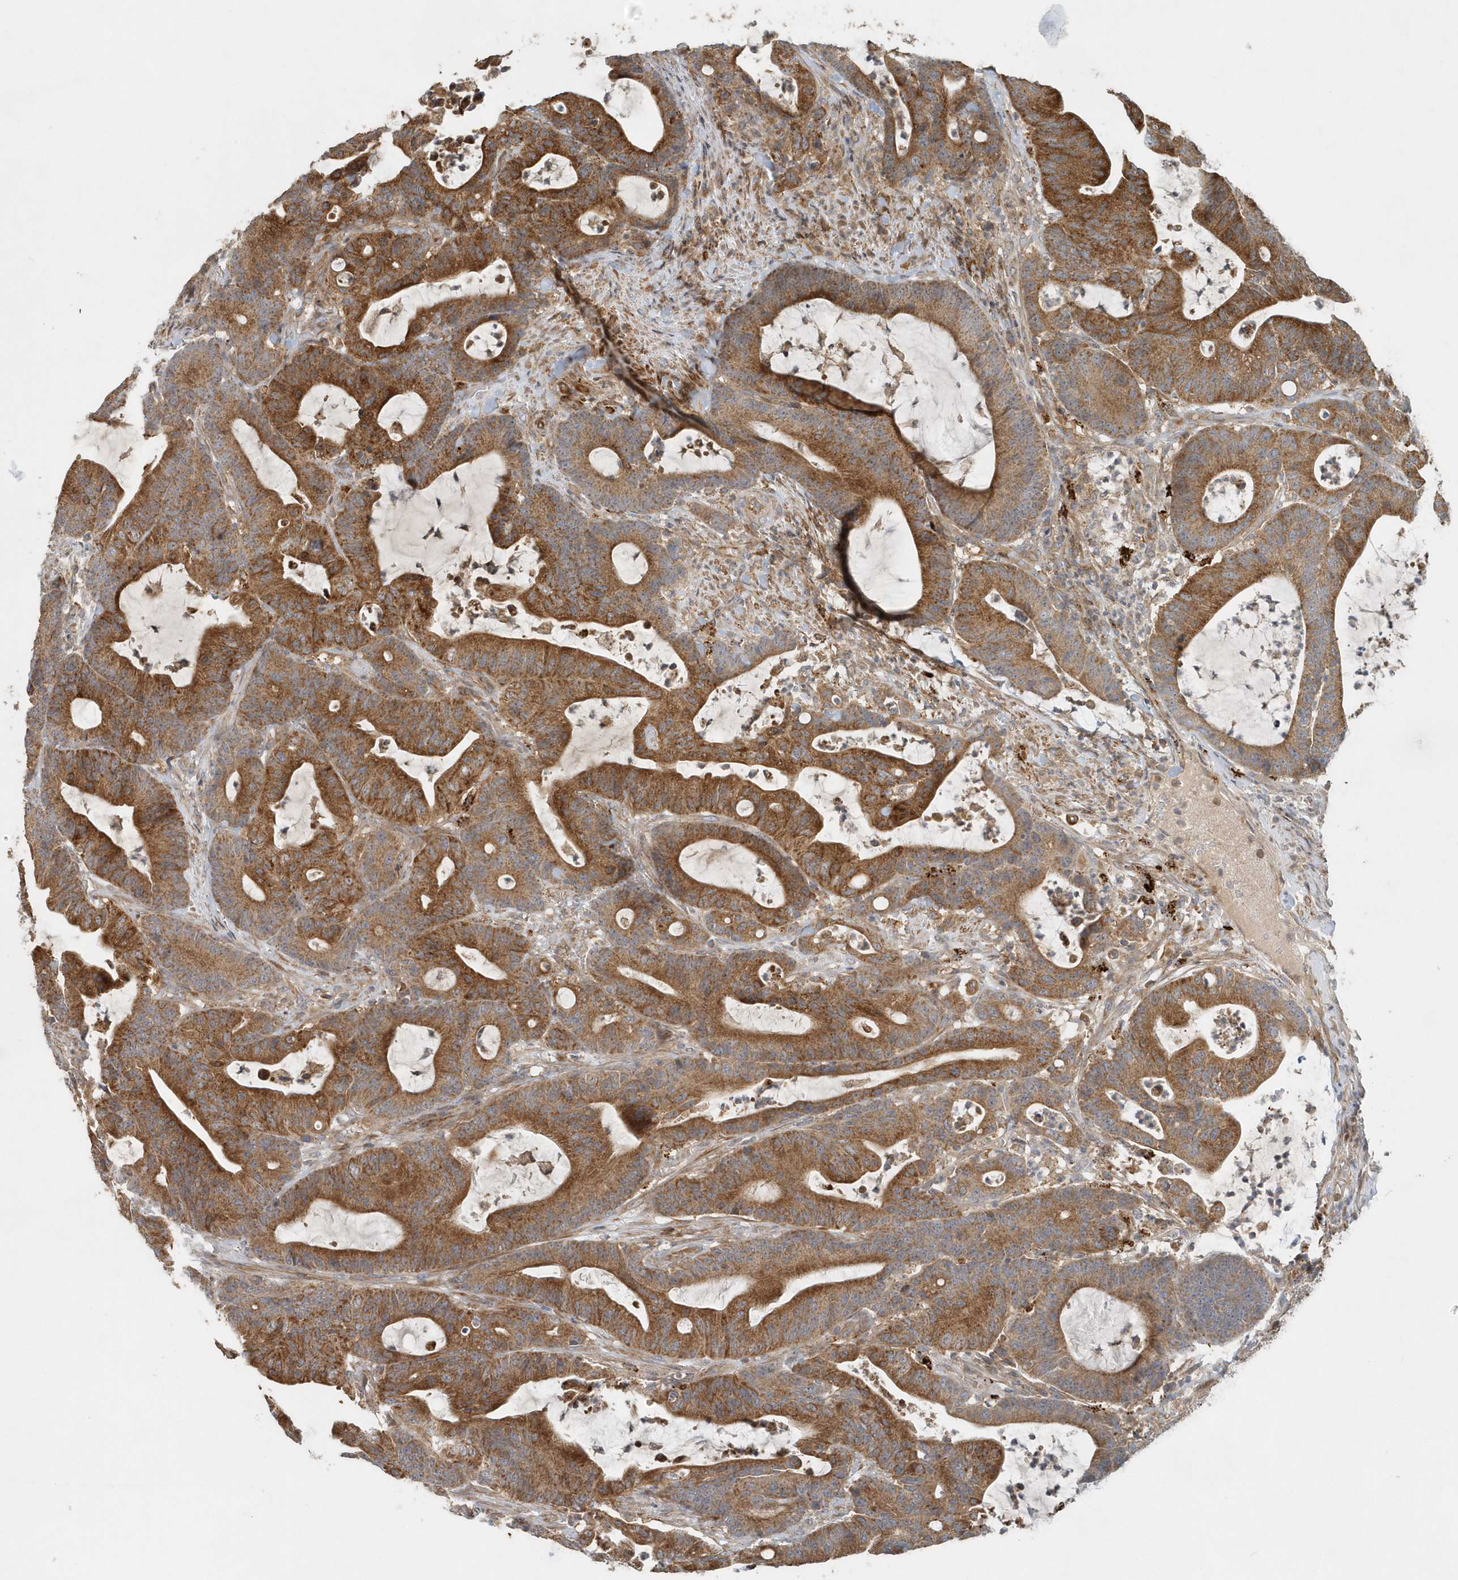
{"staining": {"intensity": "strong", "quantity": ">75%", "location": "cytoplasmic/membranous"}, "tissue": "colorectal cancer", "cell_type": "Tumor cells", "image_type": "cancer", "snomed": [{"axis": "morphology", "description": "Adenocarcinoma, NOS"}, {"axis": "topography", "description": "Colon"}], "caption": "Approximately >75% of tumor cells in colorectal cancer show strong cytoplasmic/membranous protein expression as visualized by brown immunohistochemical staining.", "gene": "MMUT", "patient": {"sex": "female", "age": 84}}